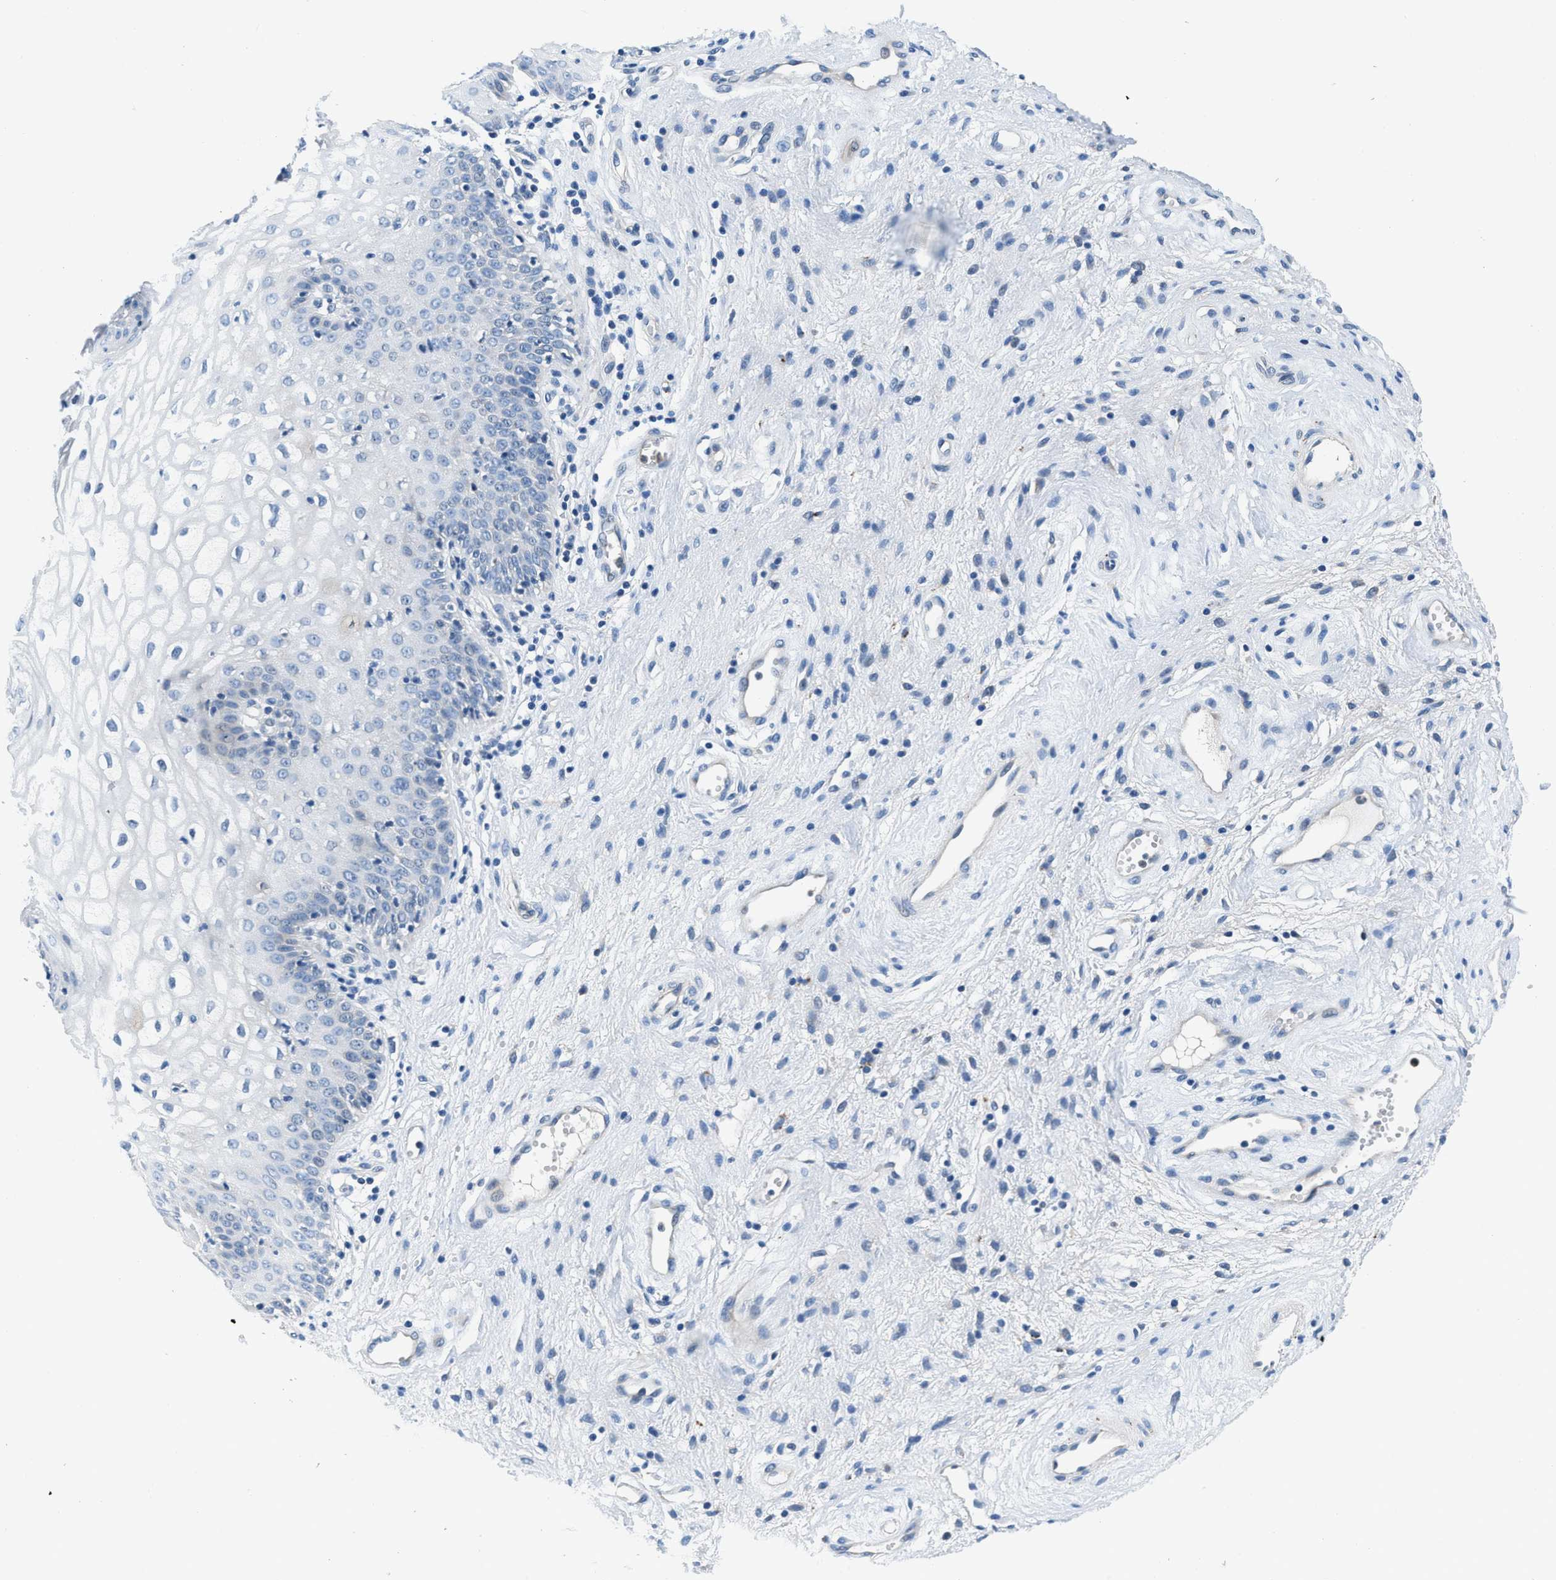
{"staining": {"intensity": "negative", "quantity": "none", "location": "none"}, "tissue": "vagina", "cell_type": "Squamous epithelial cells", "image_type": "normal", "snomed": [{"axis": "morphology", "description": "Normal tissue, NOS"}, {"axis": "topography", "description": "Vagina"}], "caption": "This is an immunohistochemistry photomicrograph of unremarkable vagina. There is no expression in squamous epithelial cells.", "gene": "ADGRE3", "patient": {"sex": "female", "age": 34}}